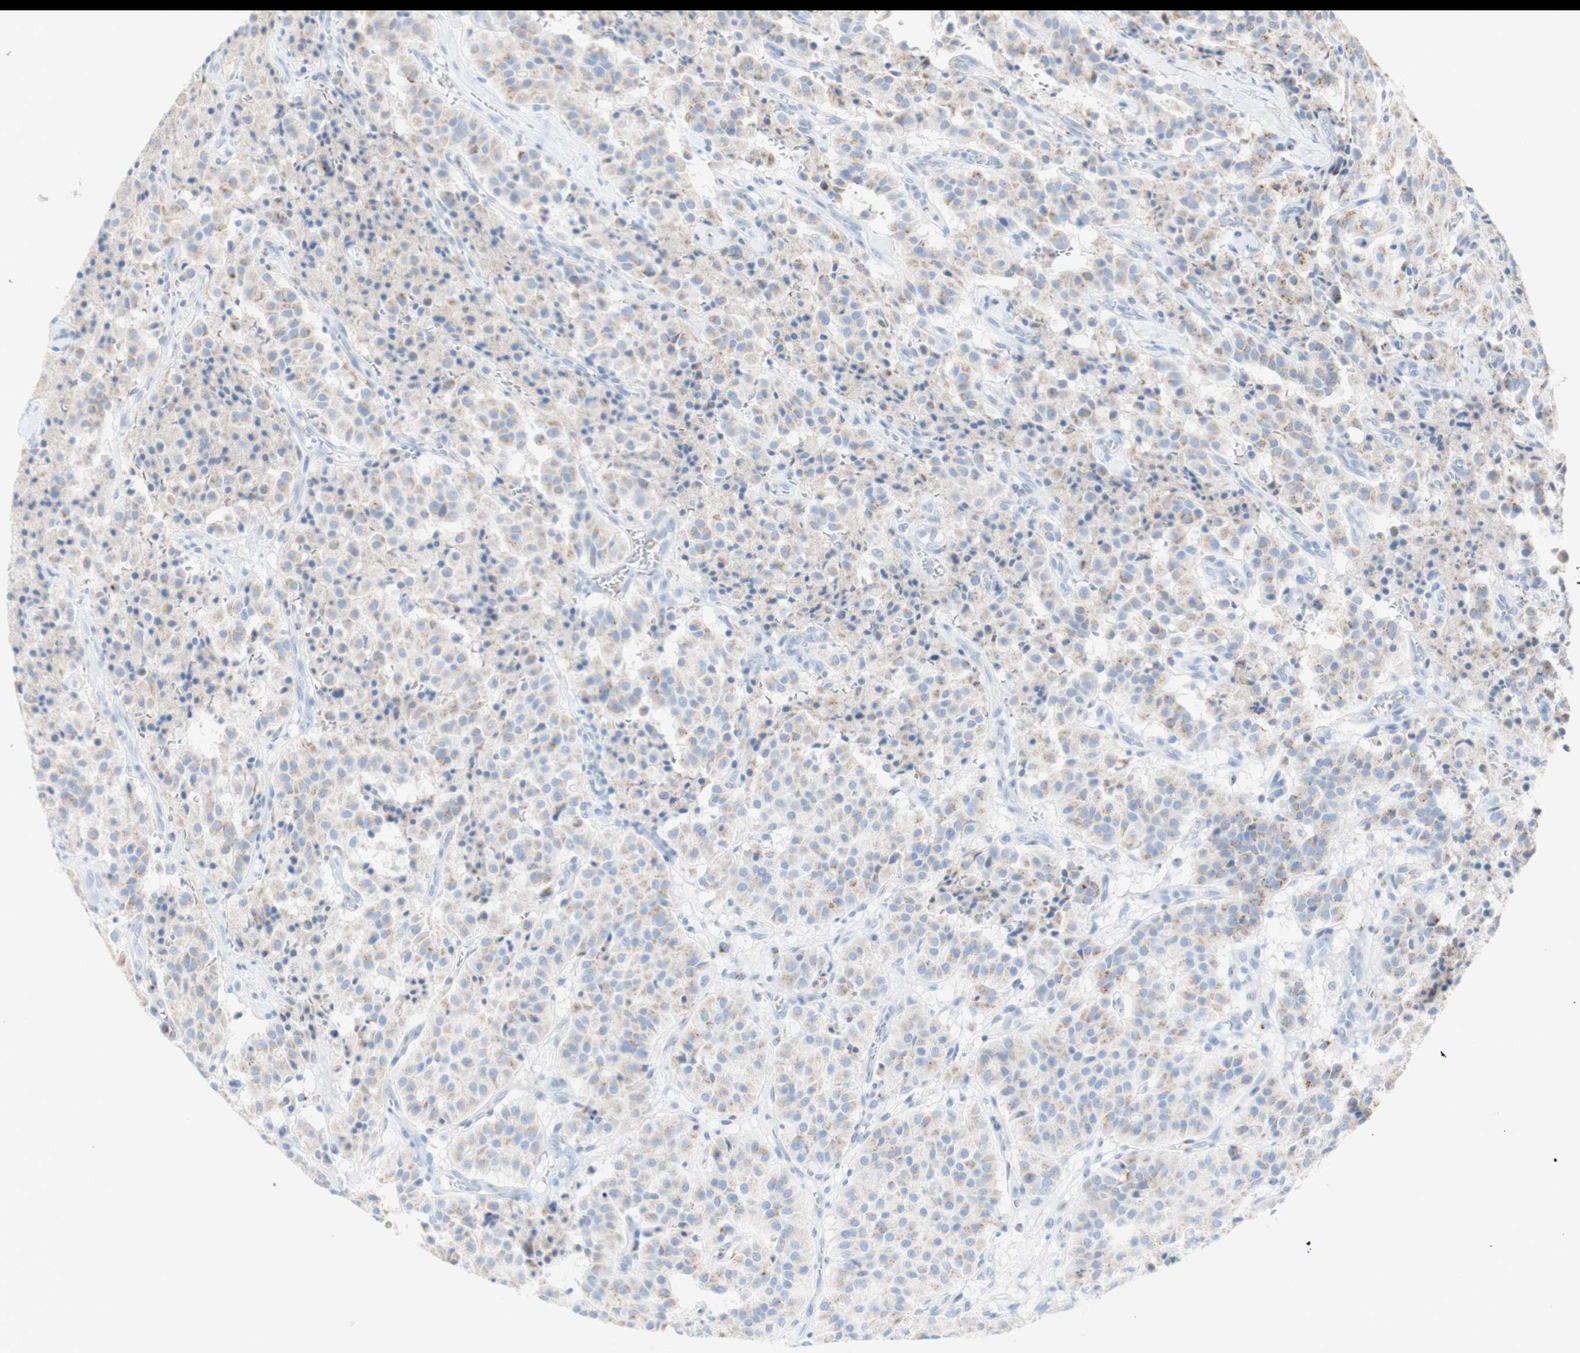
{"staining": {"intensity": "moderate", "quantity": "25%-75%", "location": "cytoplasmic/membranous"}, "tissue": "carcinoid", "cell_type": "Tumor cells", "image_type": "cancer", "snomed": [{"axis": "morphology", "description": "Carcinoid, malignant, NOS"}, {"axis": "topography", "description": "Lung"}], "caption": "Malignant carcinoid stained for a protein exhibits moderate cytoplasmic/membranous positivity in tumor cells.", "gene": "MANEA", "patient": {"sex": "male", "age": 30}}